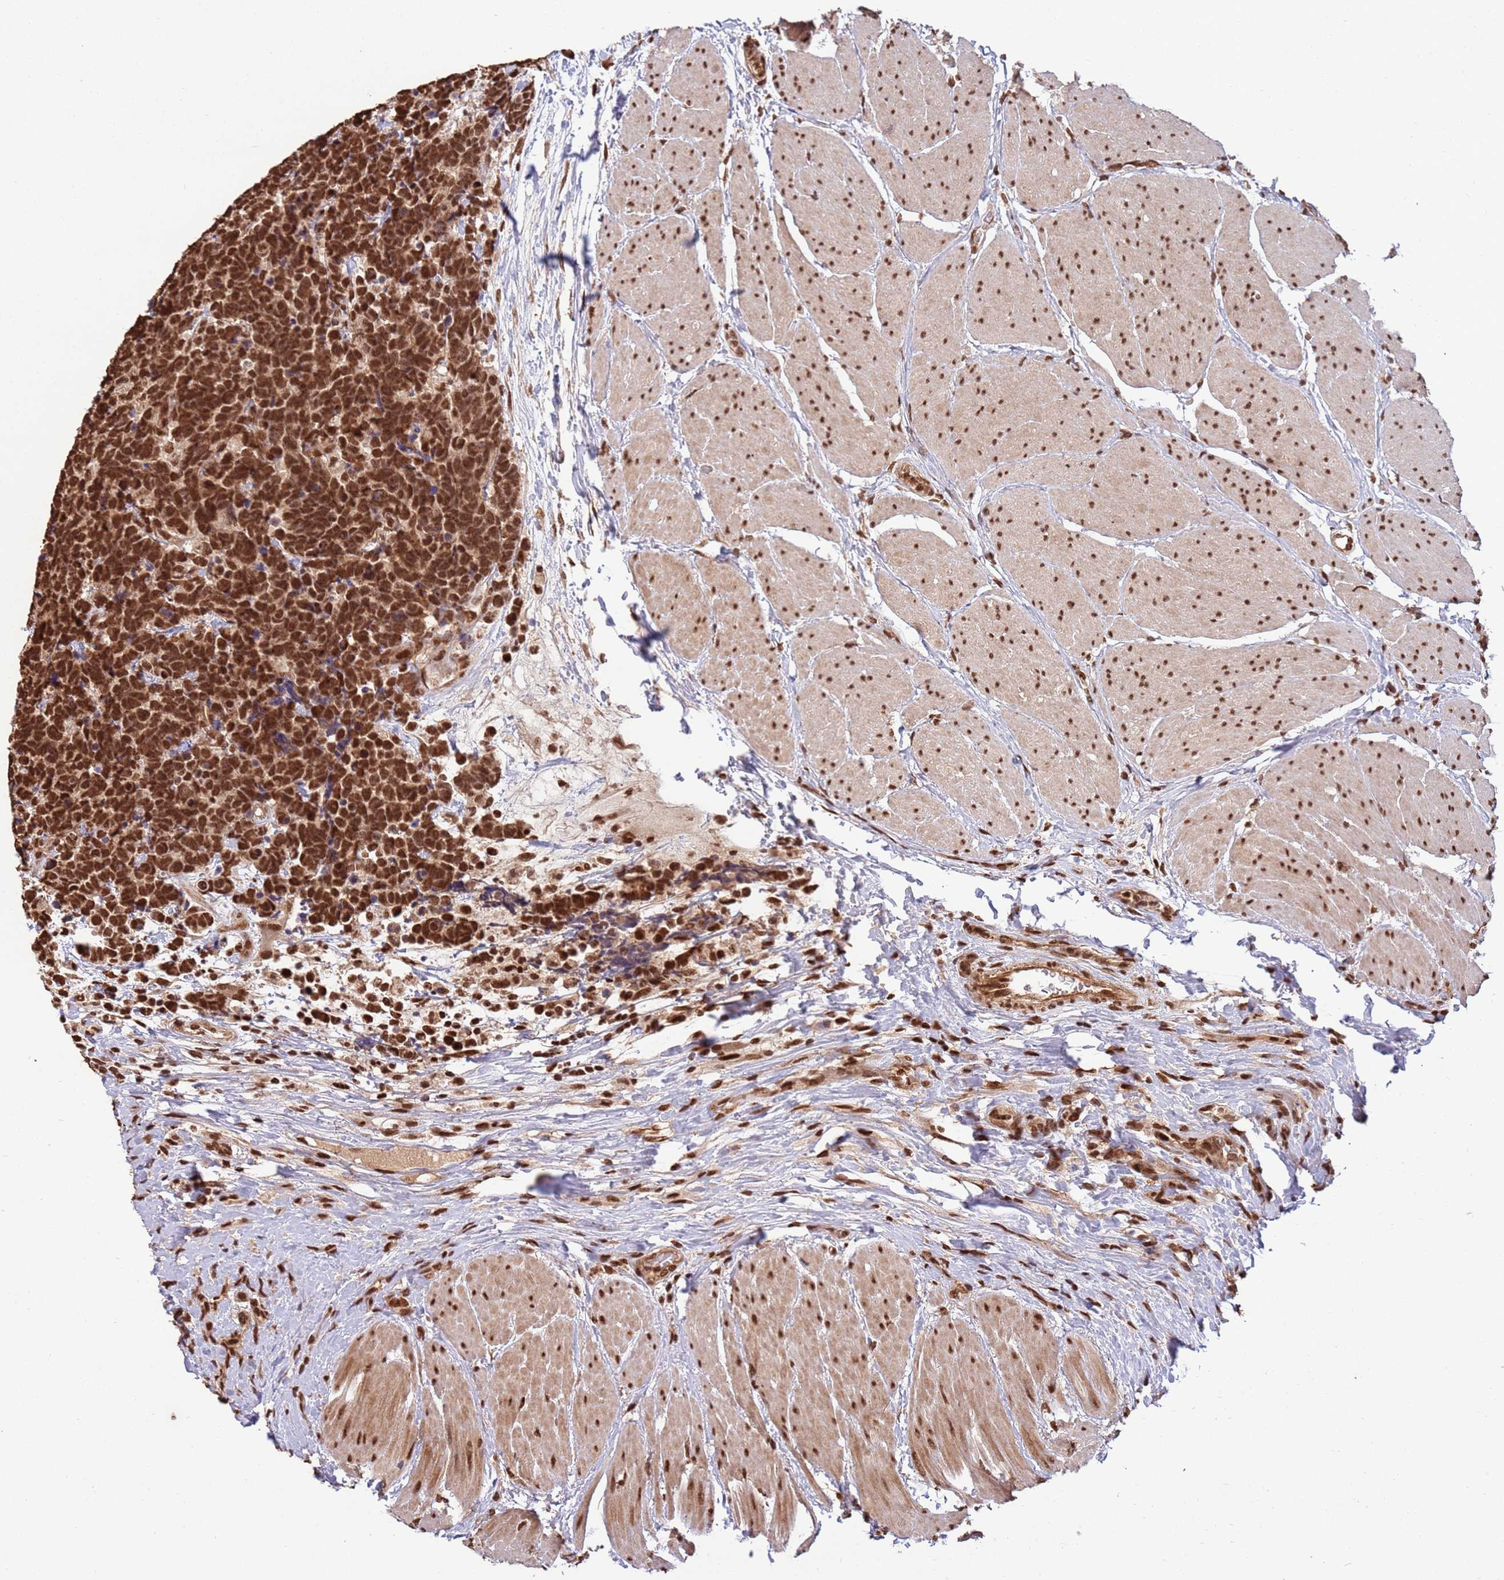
{"staining": {"intensity": "strong", "quantity": ">75%", "location": "nuclear"}, "tissue": "carcinoid", "cell_type": "Tumor cells", "image_type": "cancer", "snomed": [{"axis": "morphology", "description": "Carcinoma, NOS"}, {"axis": "morphology", "description": "Carcinoid, malignant, NOS"}, {"axis": "topography", "description": "Urinary bladder"}], "caption": "A high-resolution micrograph shows IHC staining of carcinoid, which displays strong nuclear expression in about >75% of tumor cells.", "gene": "ZBTB12", "patient": {"sex": "male", "age": 57}}